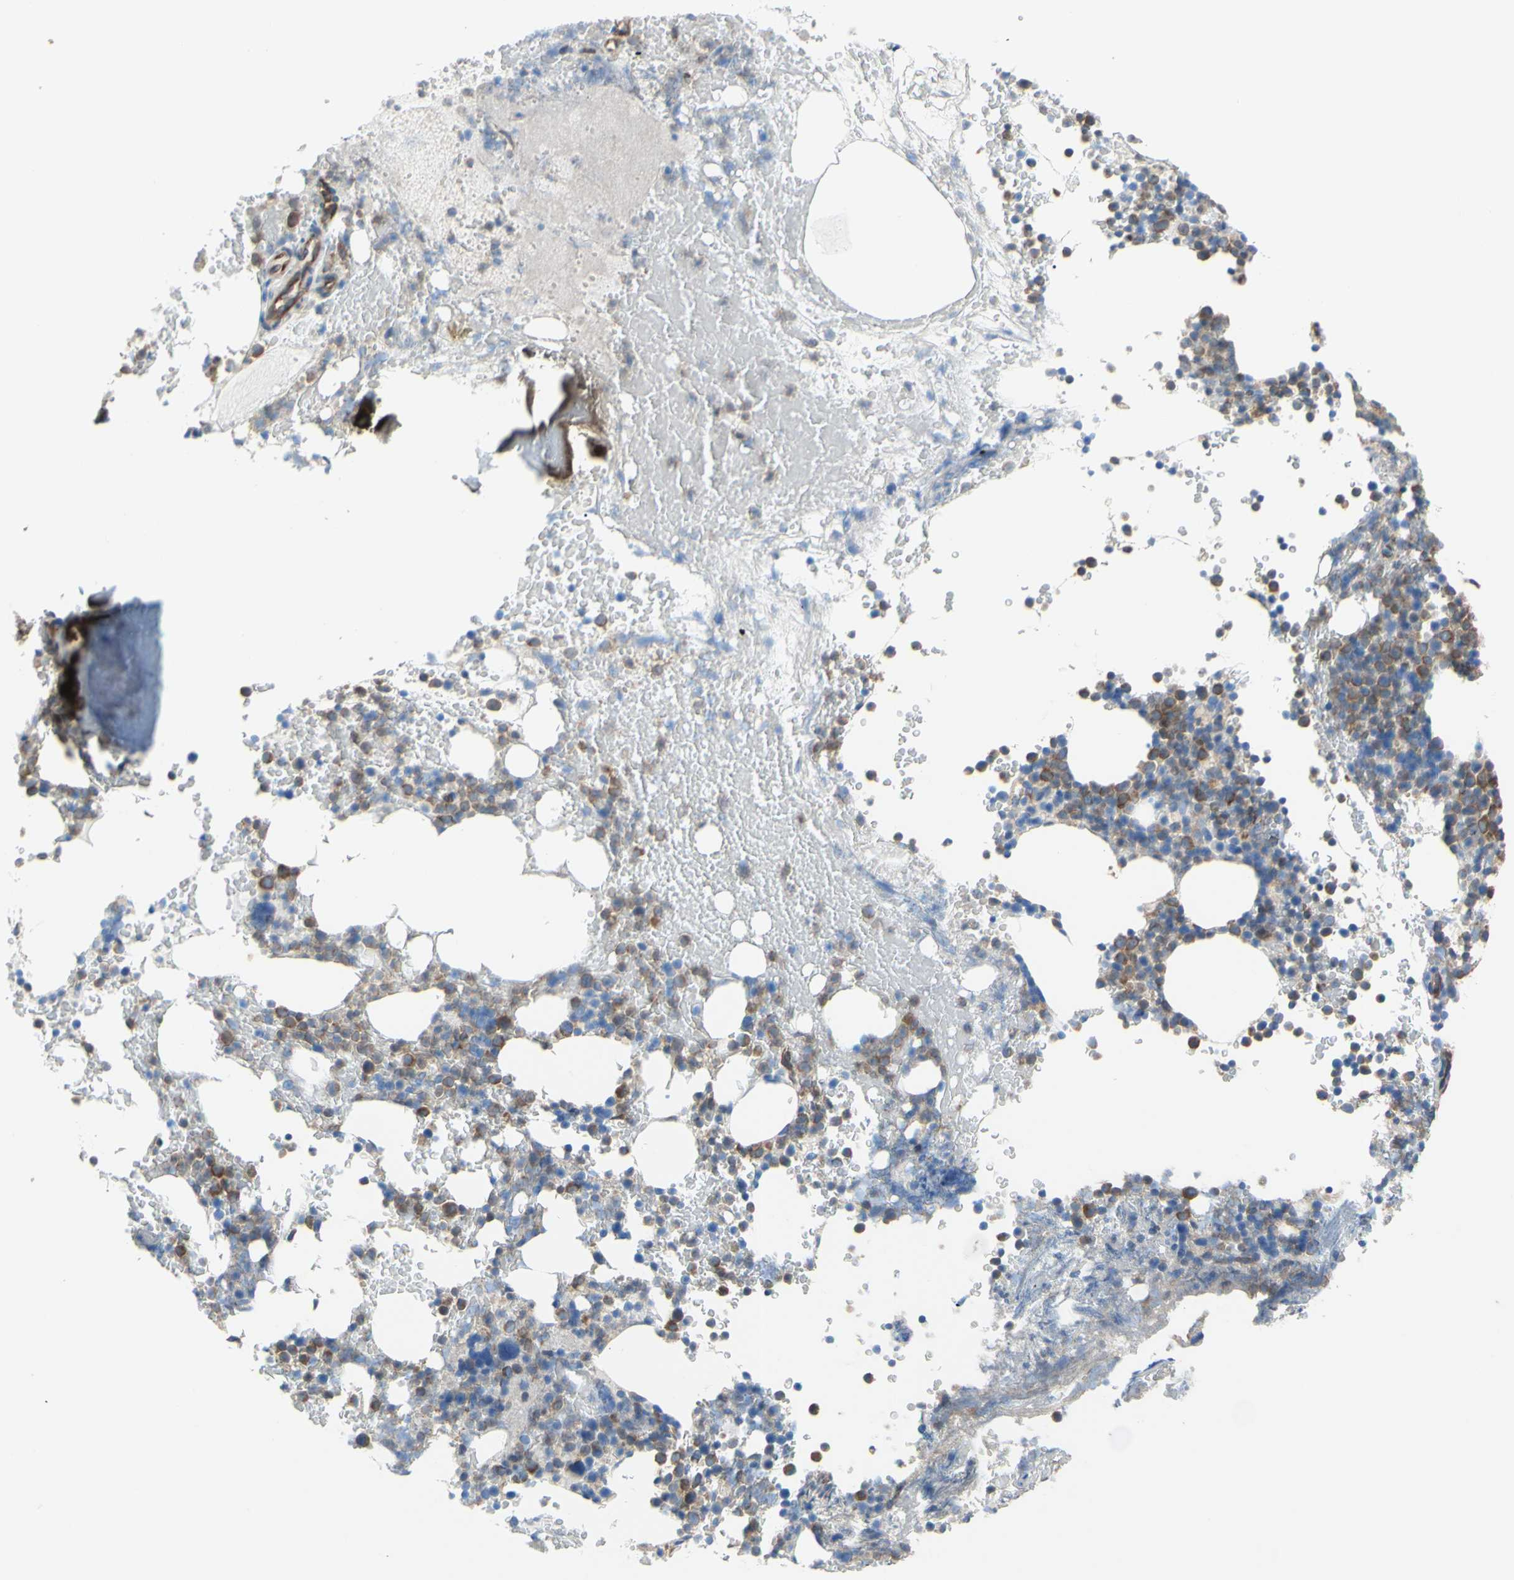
{"staining": {"intensity": "moderate", "quantity": "25%-75%", "location": "cytoplasmic/membranous"}, "tissue": "bone marrow", "cell_type": "Hematopoietic cells", "image_type": "normal", "snomed": [{"axis": "morphology", "description": "Normal tissue, NOS"}, {"axis": "topography", "description": "Bone marrow"}], "caption": "Brown immunohistochemical staining in unremarkable human bone marrow reveals moderate cytoplasmic/membranous staining in approximately 25%-75% of hematopoietic cells.", "gene": "MGST2", "patient": {"sex": "female", "age": 66}}